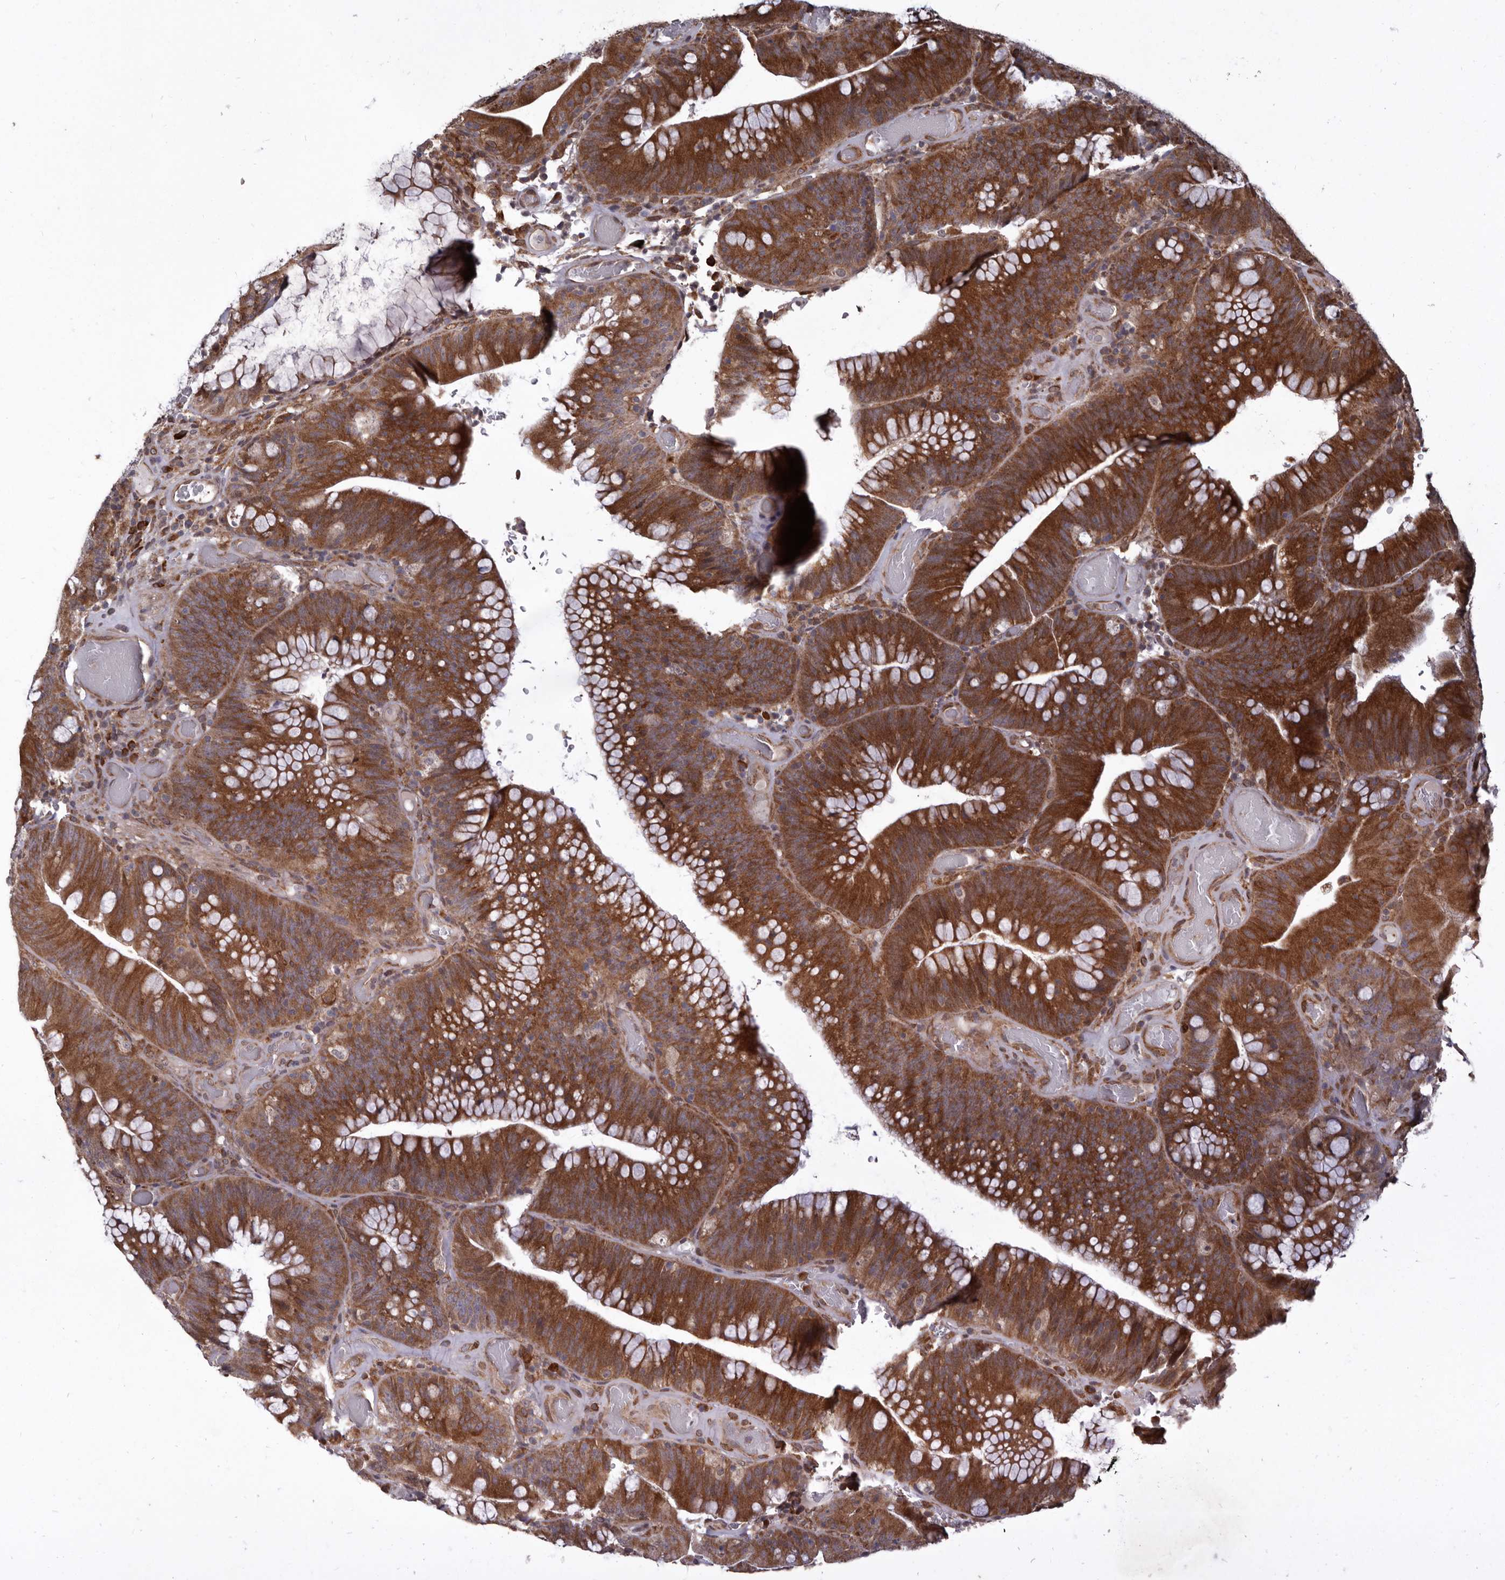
{"staining": {"intensity": "strong", "quantity": ">75%", "location": "cytoplasmic/membranous"}, "tissue": "colorectal cancer", "cell_type": "Tumor cells", "image_type": "cancer", "snomed": [{"axis": "morphology", "description": "Normal tissue, NOS"}, {"axis": "topography", "description": "Colon"}], "caption": "DAB (3,3'-diaminobenzidine) immunohistochemical staining of colorectal cancer displays strong cytoplasmic/membranous protein positivity in about >75% of tumor cells.", "gene": "RRM2B", "patient": {"sex": "female", "age": 82}}